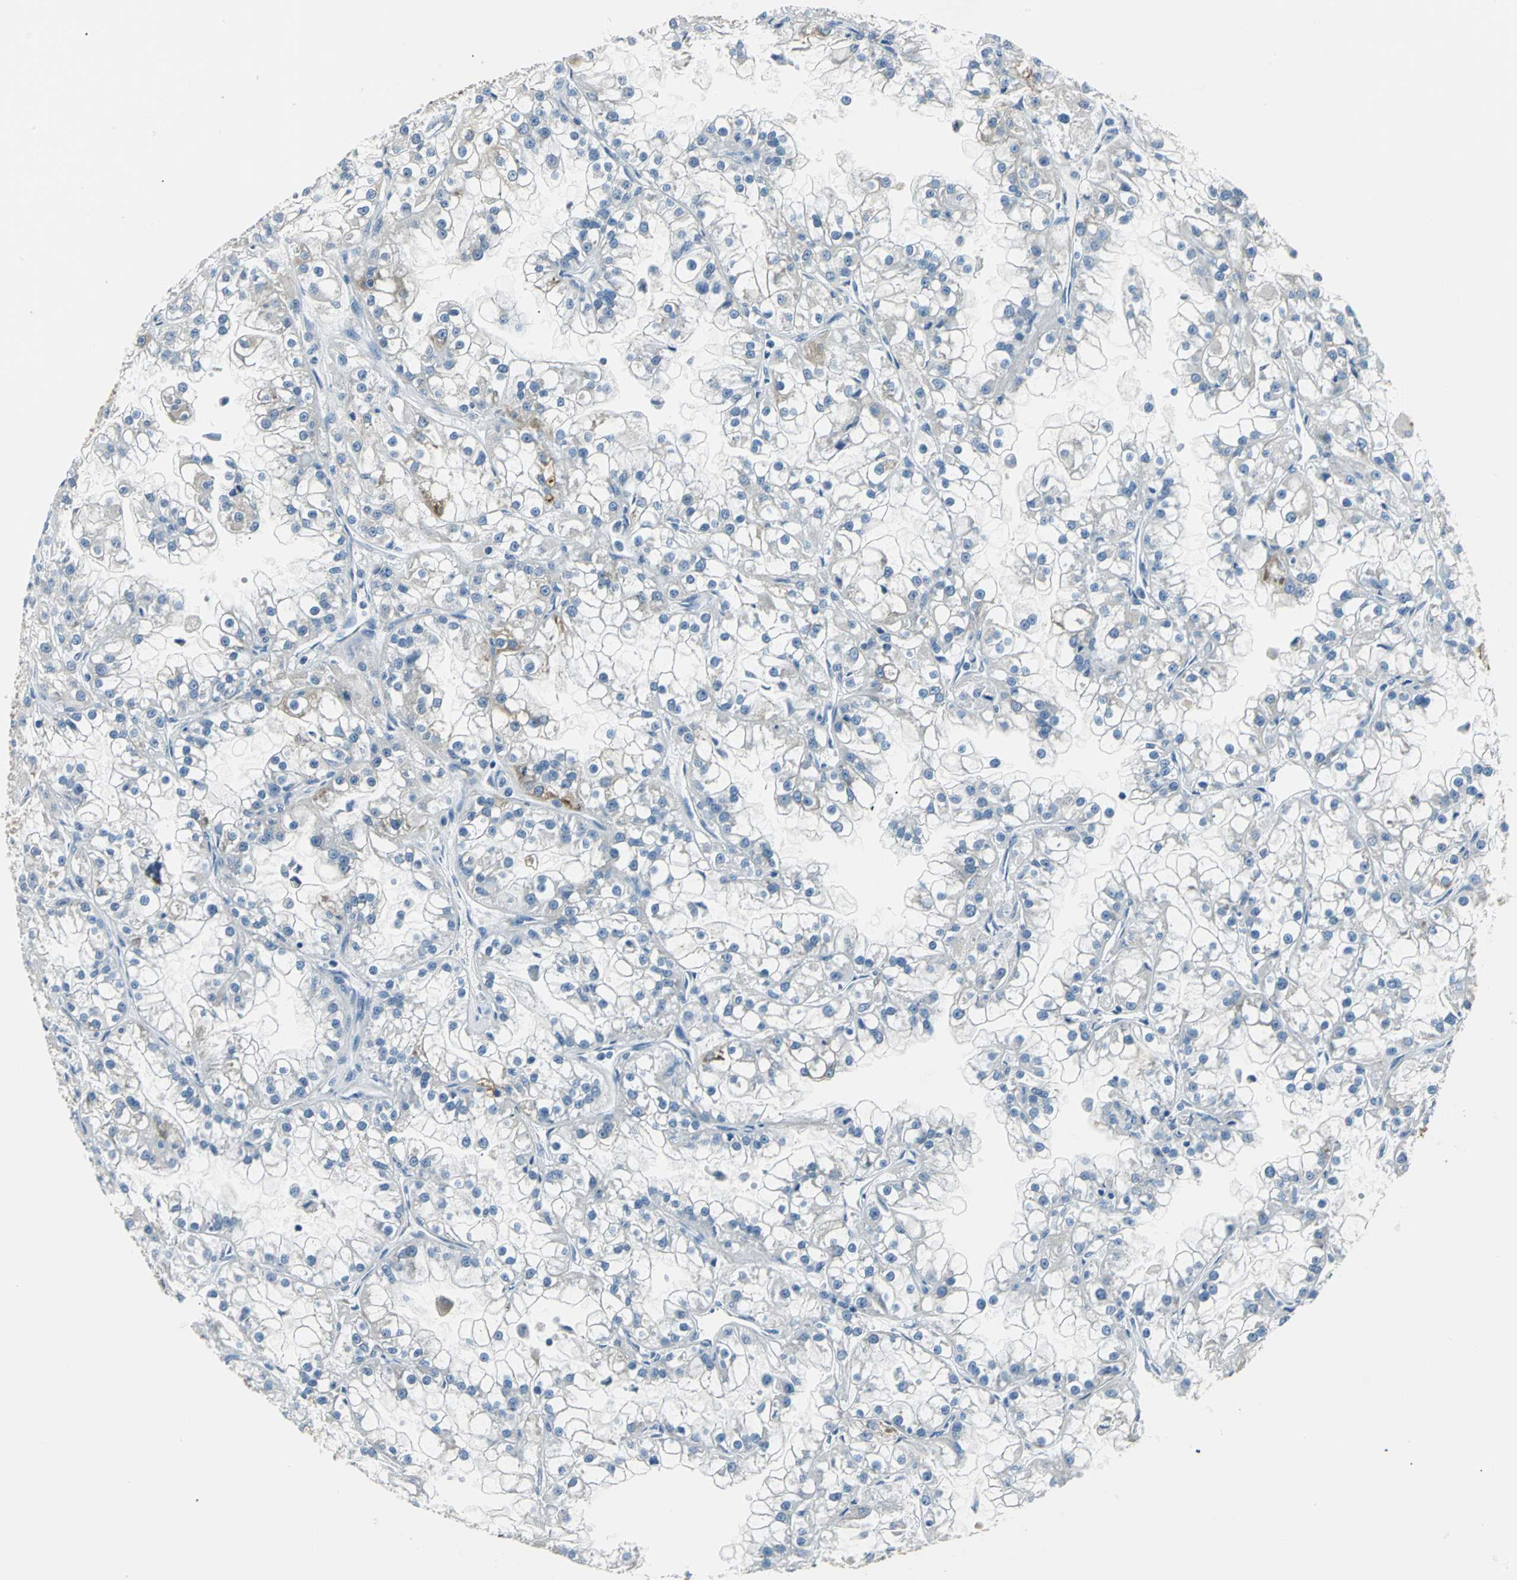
{"staining": {"intensity": "negative", "quantity": "none", "location": "none"}, "tissue": "renal cancer", "cell_type": "Tumor cells", "image_type": "cancer", "snomed": [{"axis": "morphology", "description": "Adenocarcinoma, NOS"}, {"axis": "topography", "description": "Kidney"}], "caption": "Renal cancer stained for a protein using immunohistochemistry (IHC) reveals no staining tumor cells.", "gene": "B3GNT2", "patient": {"sex": "female", "age": 52}}